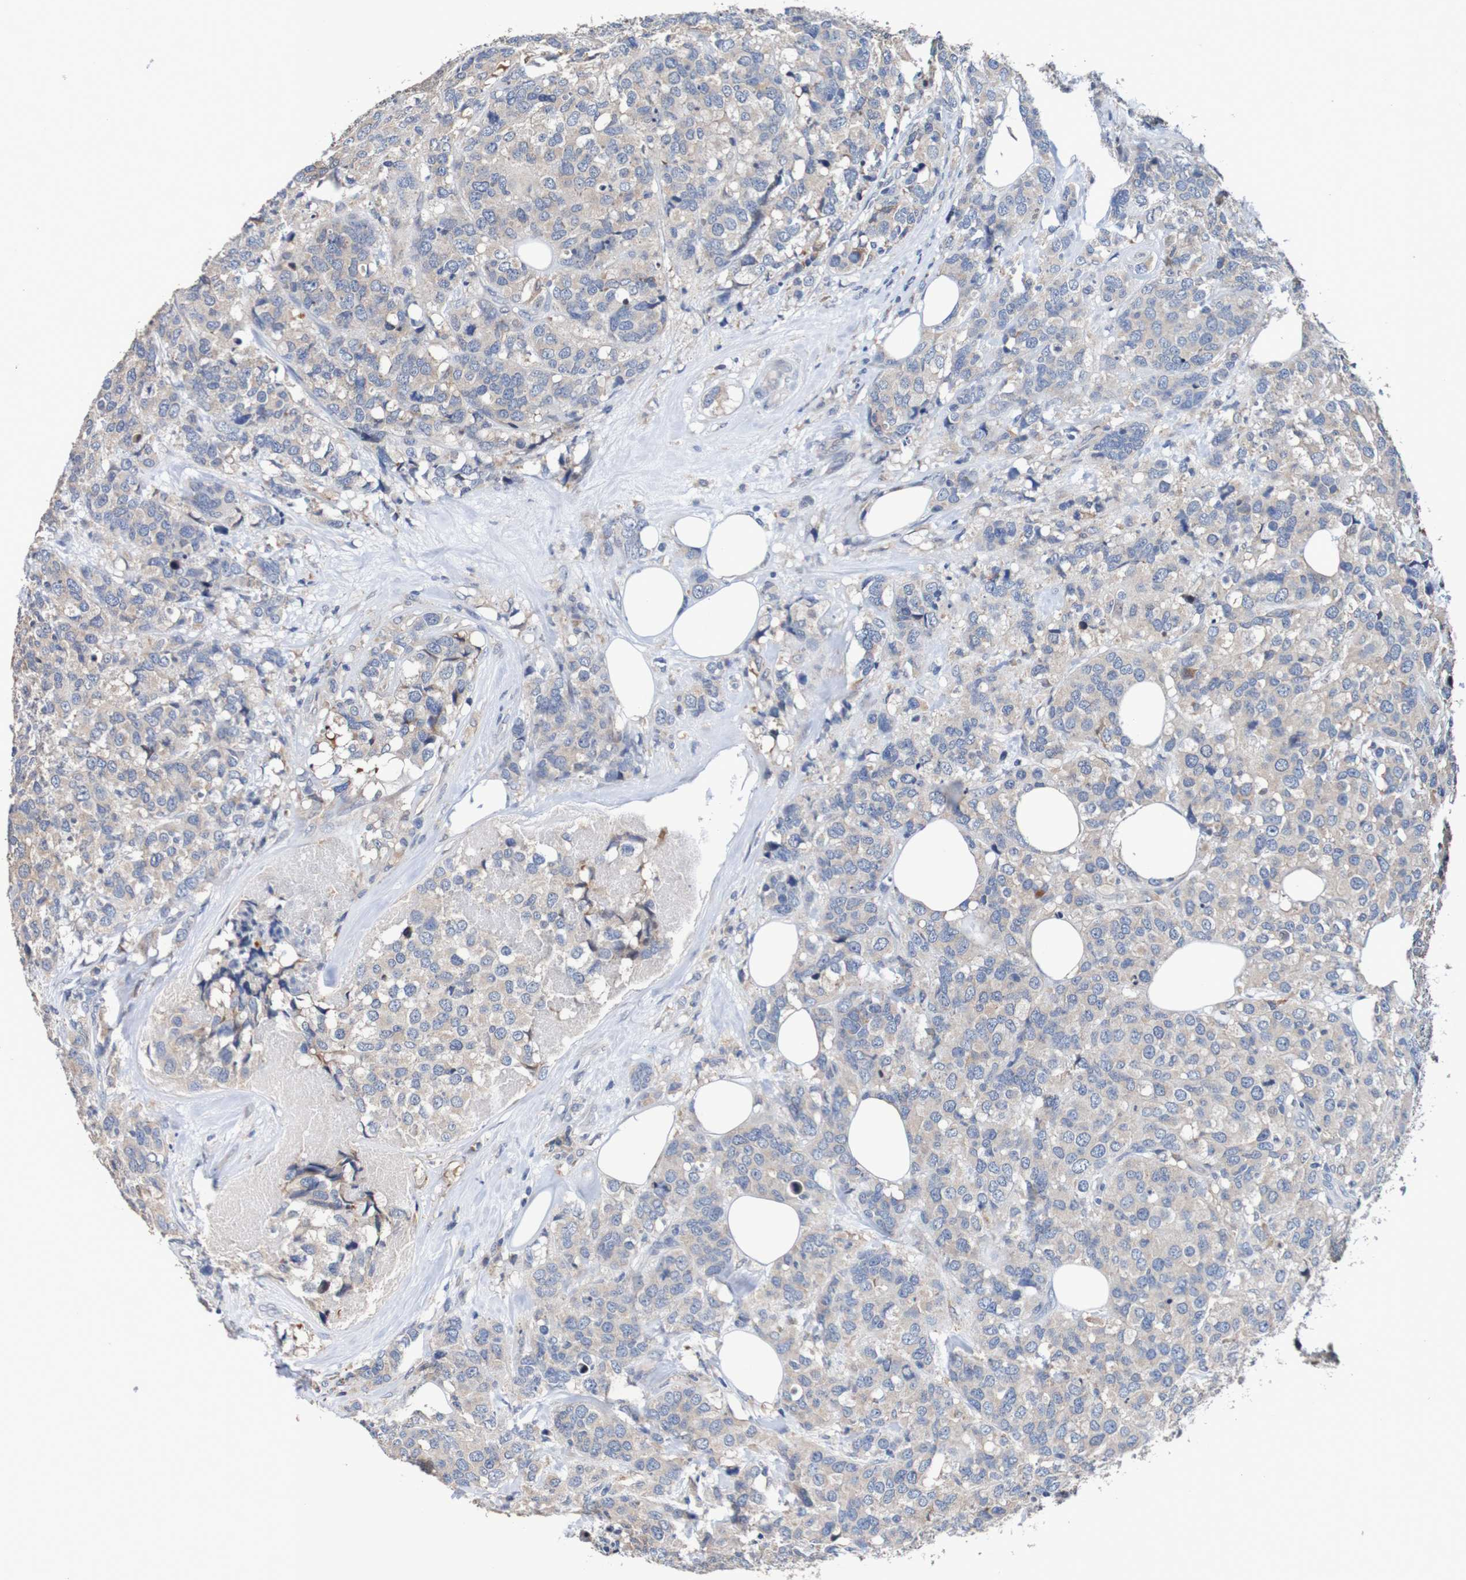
{"staining": {"intensity": "weak", "quantity": ">75%", "location": "cytoplasmic/membranous"}, "tissue": "breast cancer", "cell_type": "Tumor cells", "image_type": "cancer", "snomed": [{"axis": "morphology", "description": "Lobular carcinoma"}, {"axis": "topography", "description": "Breast"}], "caption": "High-magnification brightfield microscopy of breast cancer (lobular carcinoma) stained with DAB (brown) and counterstained with hematoxylin (blue). tumor cells exhibit weak cytoplasmic/membranous positivity is identified in approximately>75% of cells.", "gene": "FIBP", "patient": {"sex": "female", "age": 59}}